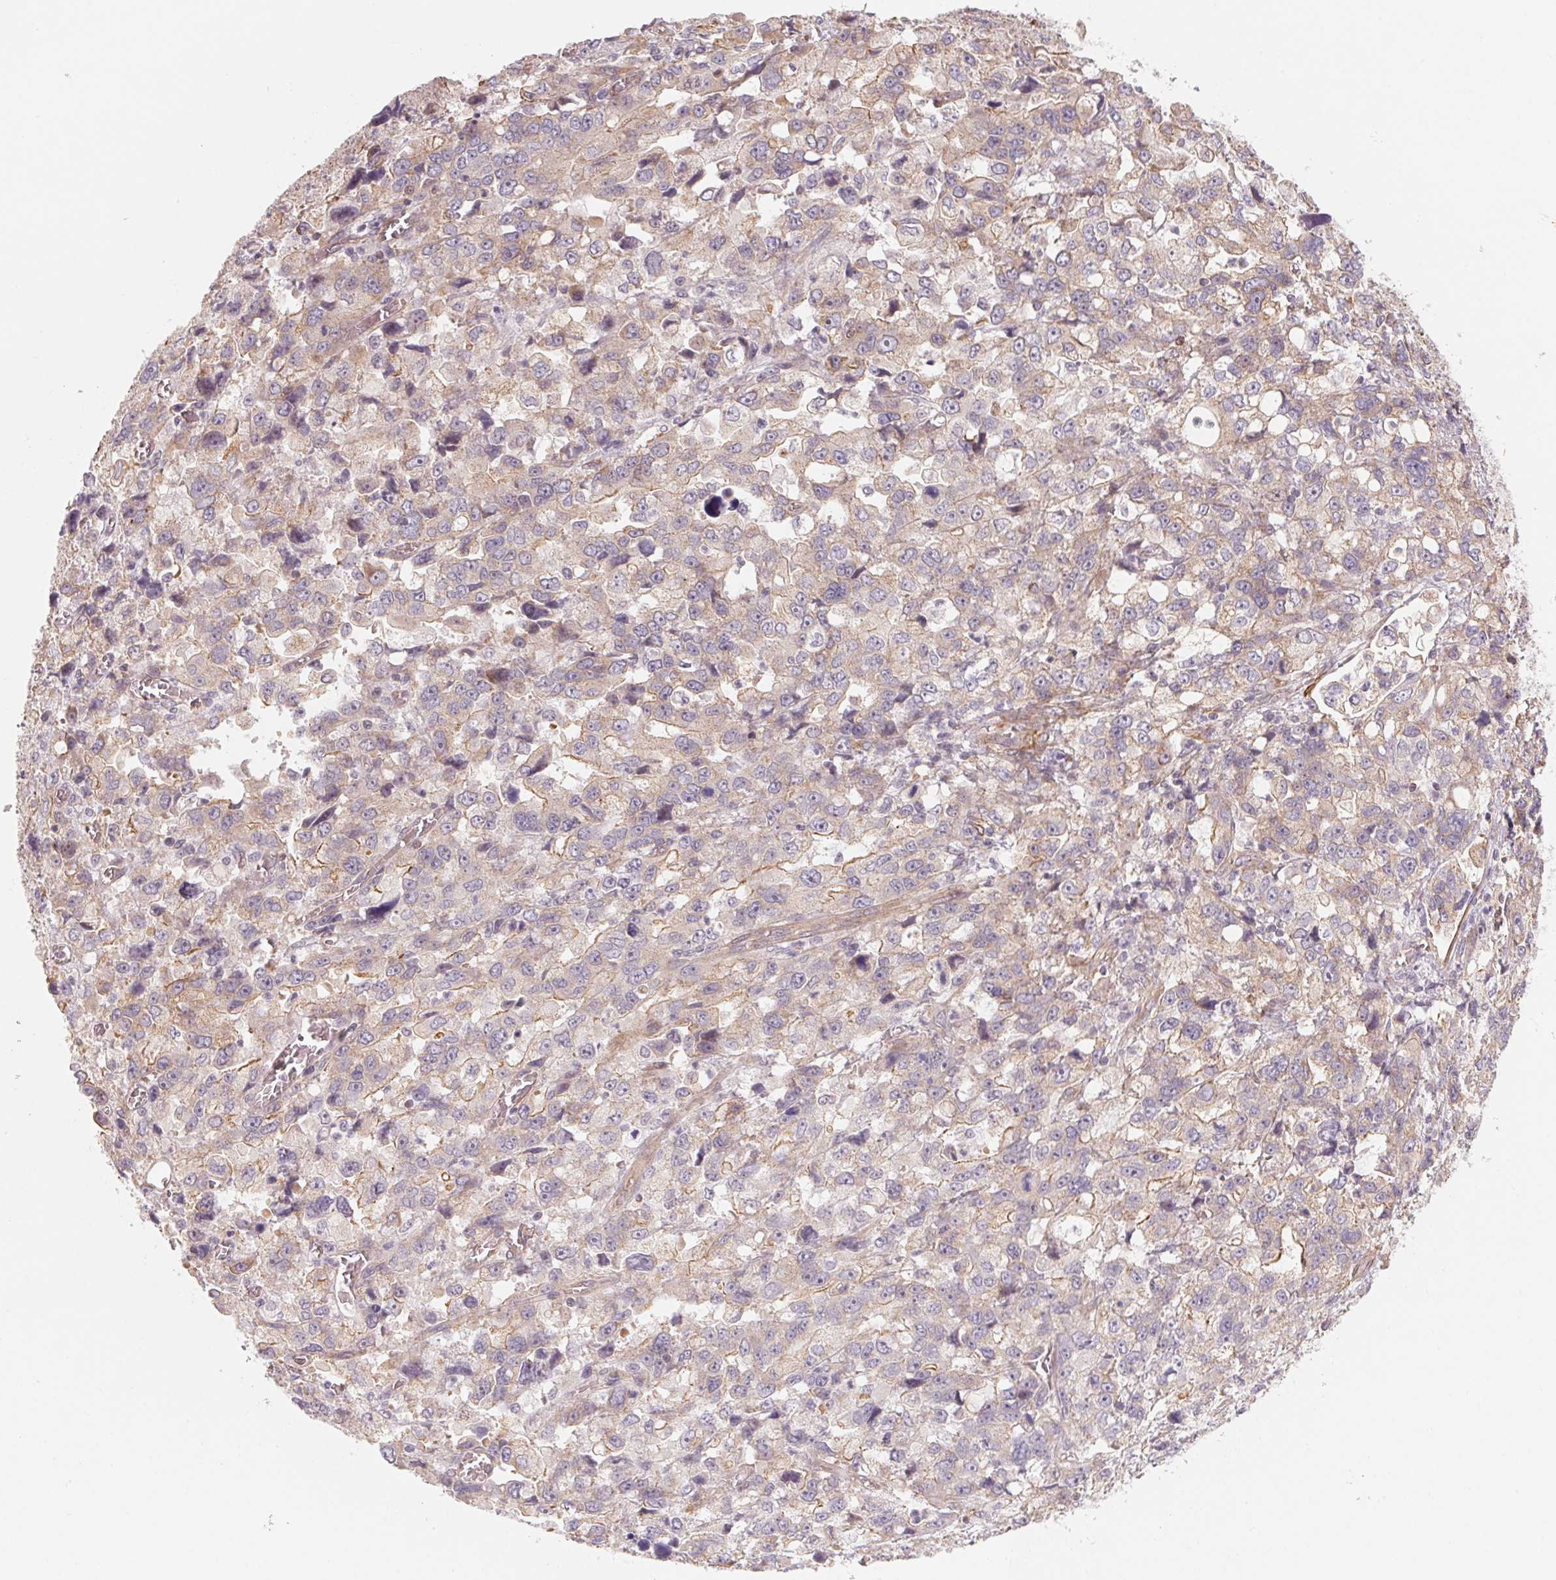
{"staining": {"intensity": "weak", "quantity": "<25%", "location": "cytoplasmic/membranous"}, "tissue": "stomach cancer", "cell_type": "Tumor cells", "image_type": "cancer", "snomed": [{"axis": "morphology", "description": "Adenocarcinoma, NOS"}, {"axis": "topography", "description": "Stomach, upper"}], "caption": "Photomicrograph shows no protein staining in tumor cells of stomach cancer (adenocarcinoma) tissue.", "gene": "CCDC112", "patient": {"sex": "female", "age": 81}}